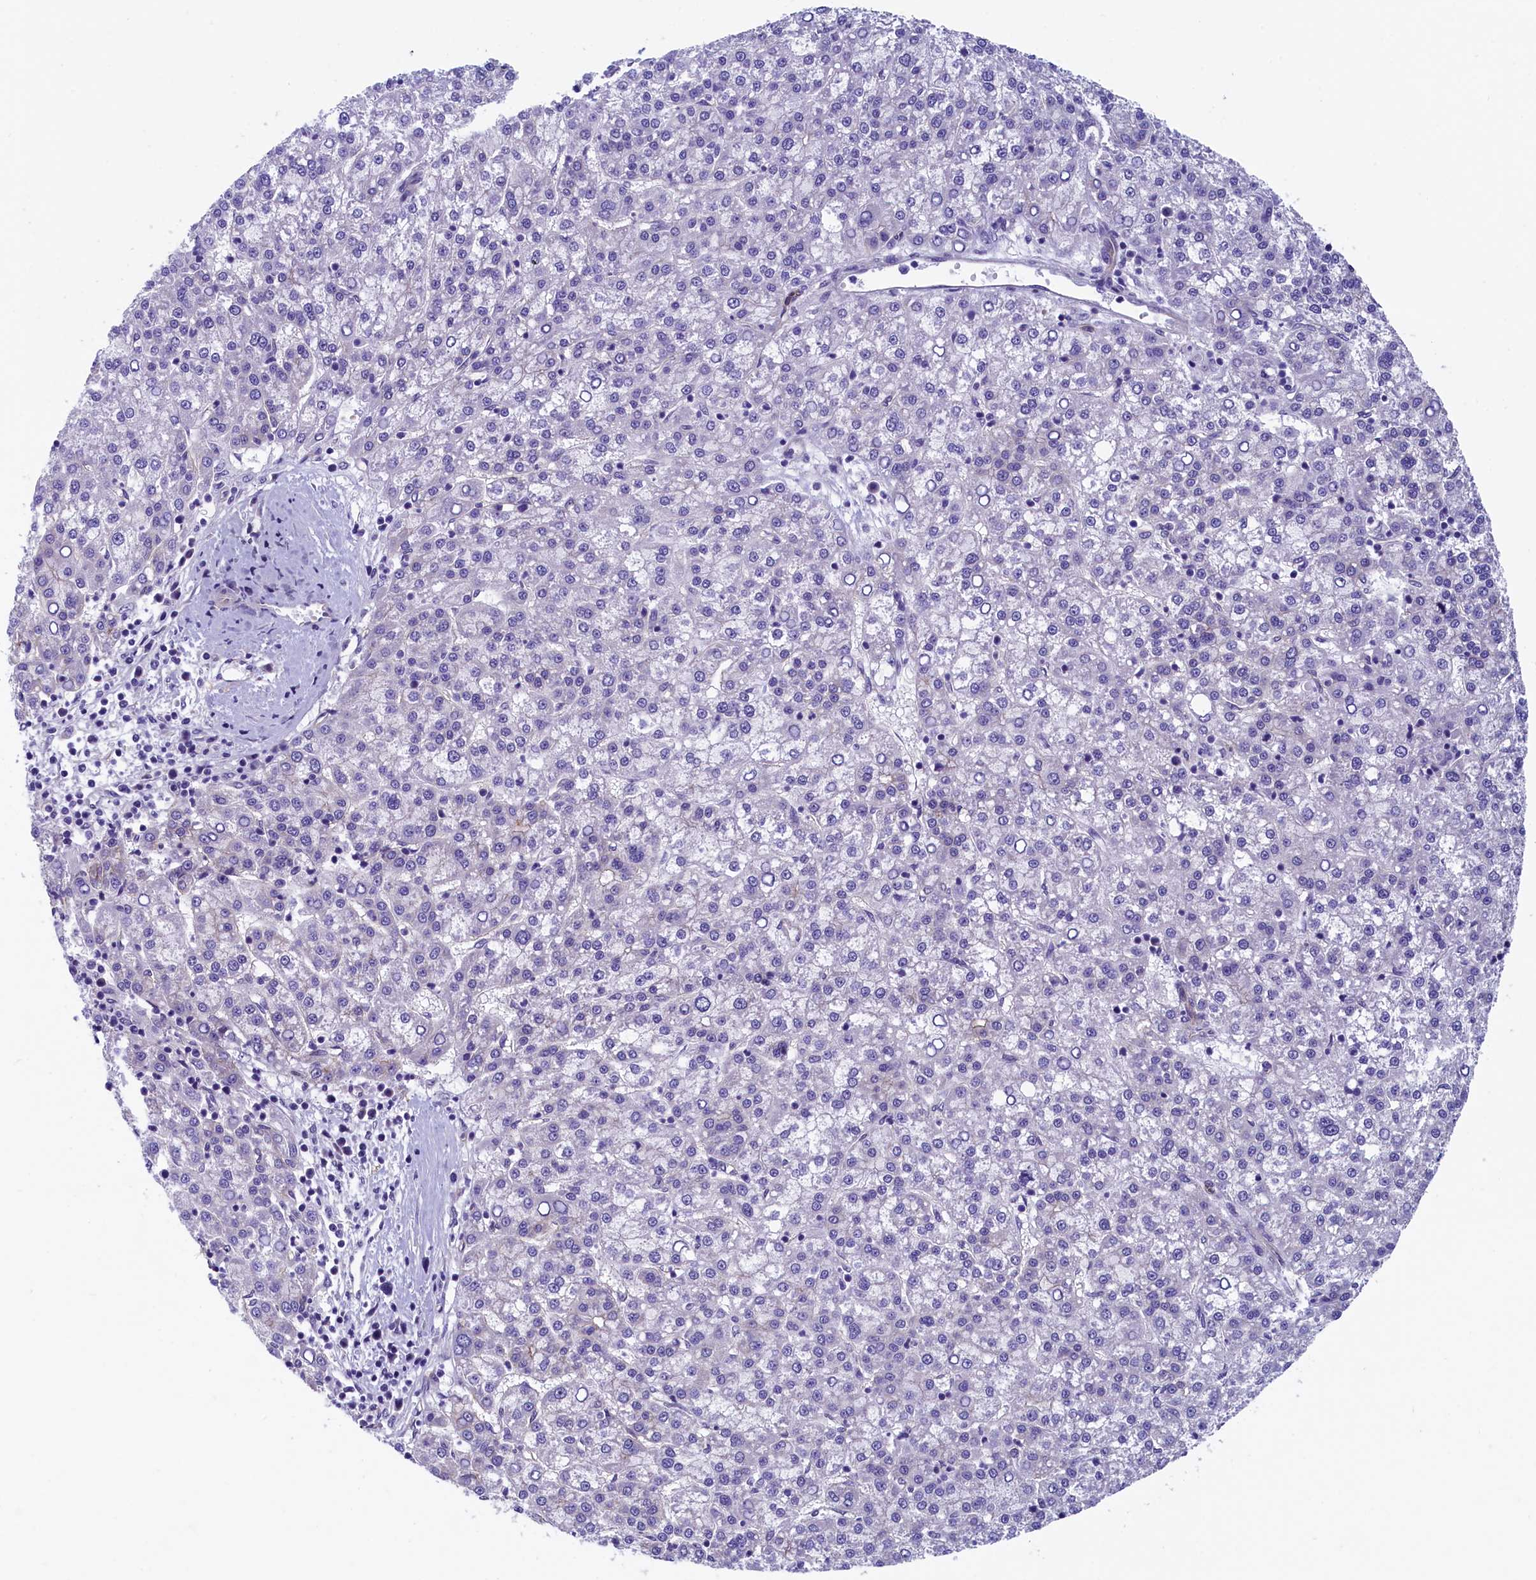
{"staining": {"intensity": "negative", "quantity": "none", "location": "none"}, "tissue": "liver cancer", "cell_type": "Tumor cells", "image_type": "cancer", "snomed": [{"axis": "morphology", "description": "Carcinoma, Hepatocellular, NOS"}, {"axis": "topography", "description": "Liver"}], "caption": "This is a photomicrograph of IHC staining of liver cancer (hepatocellular carcinoma), which shows no positivity in tumor cells. Nuclei are stained in blue.", "gene": "ARL14EP", "patient": {"sex": "female", "age": 58}}